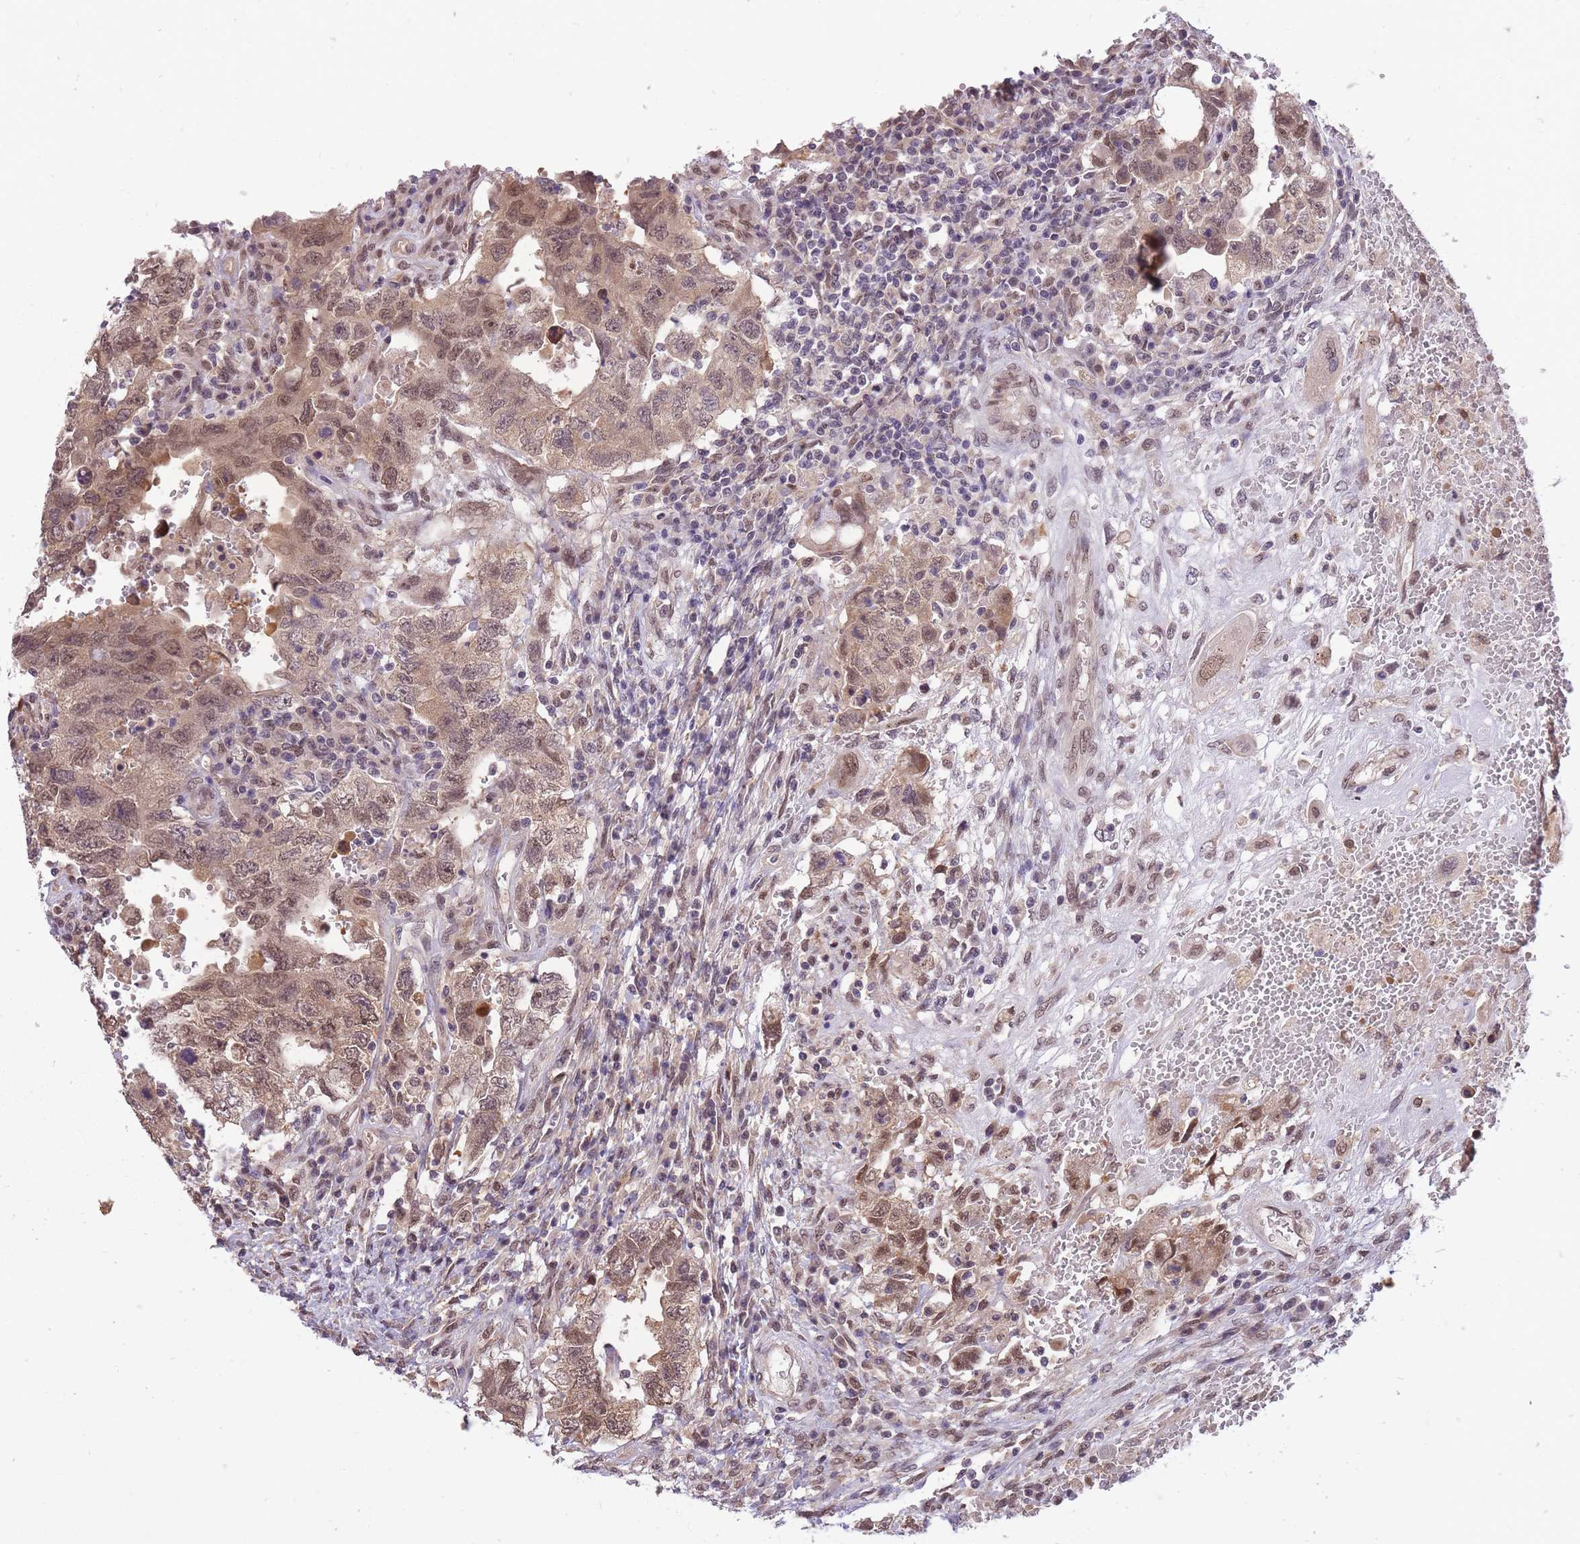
{"staining": {"intensity": "weak", "quantity": ">75%", "location": "cytoplasmic/membranous,nuclear"}, "tissue": "testis cancer", "cell_type": "Tumor cells", "image_type": "cancer", "snomed": [{"axis": "morphology", "description": "Carcinoma, Embryonal, NOS"}, {"axis": "topography", "description": "Testis"}], "caption": "Testis cancer (embryonal carcinoma) stained for a protein (brown) reveals weak cytoplasmic/membranous and nuclear positive expression in about >75% of tumor cells.", "gene": "CDIP1", "patient": {"sex": "male", "age": 26}}